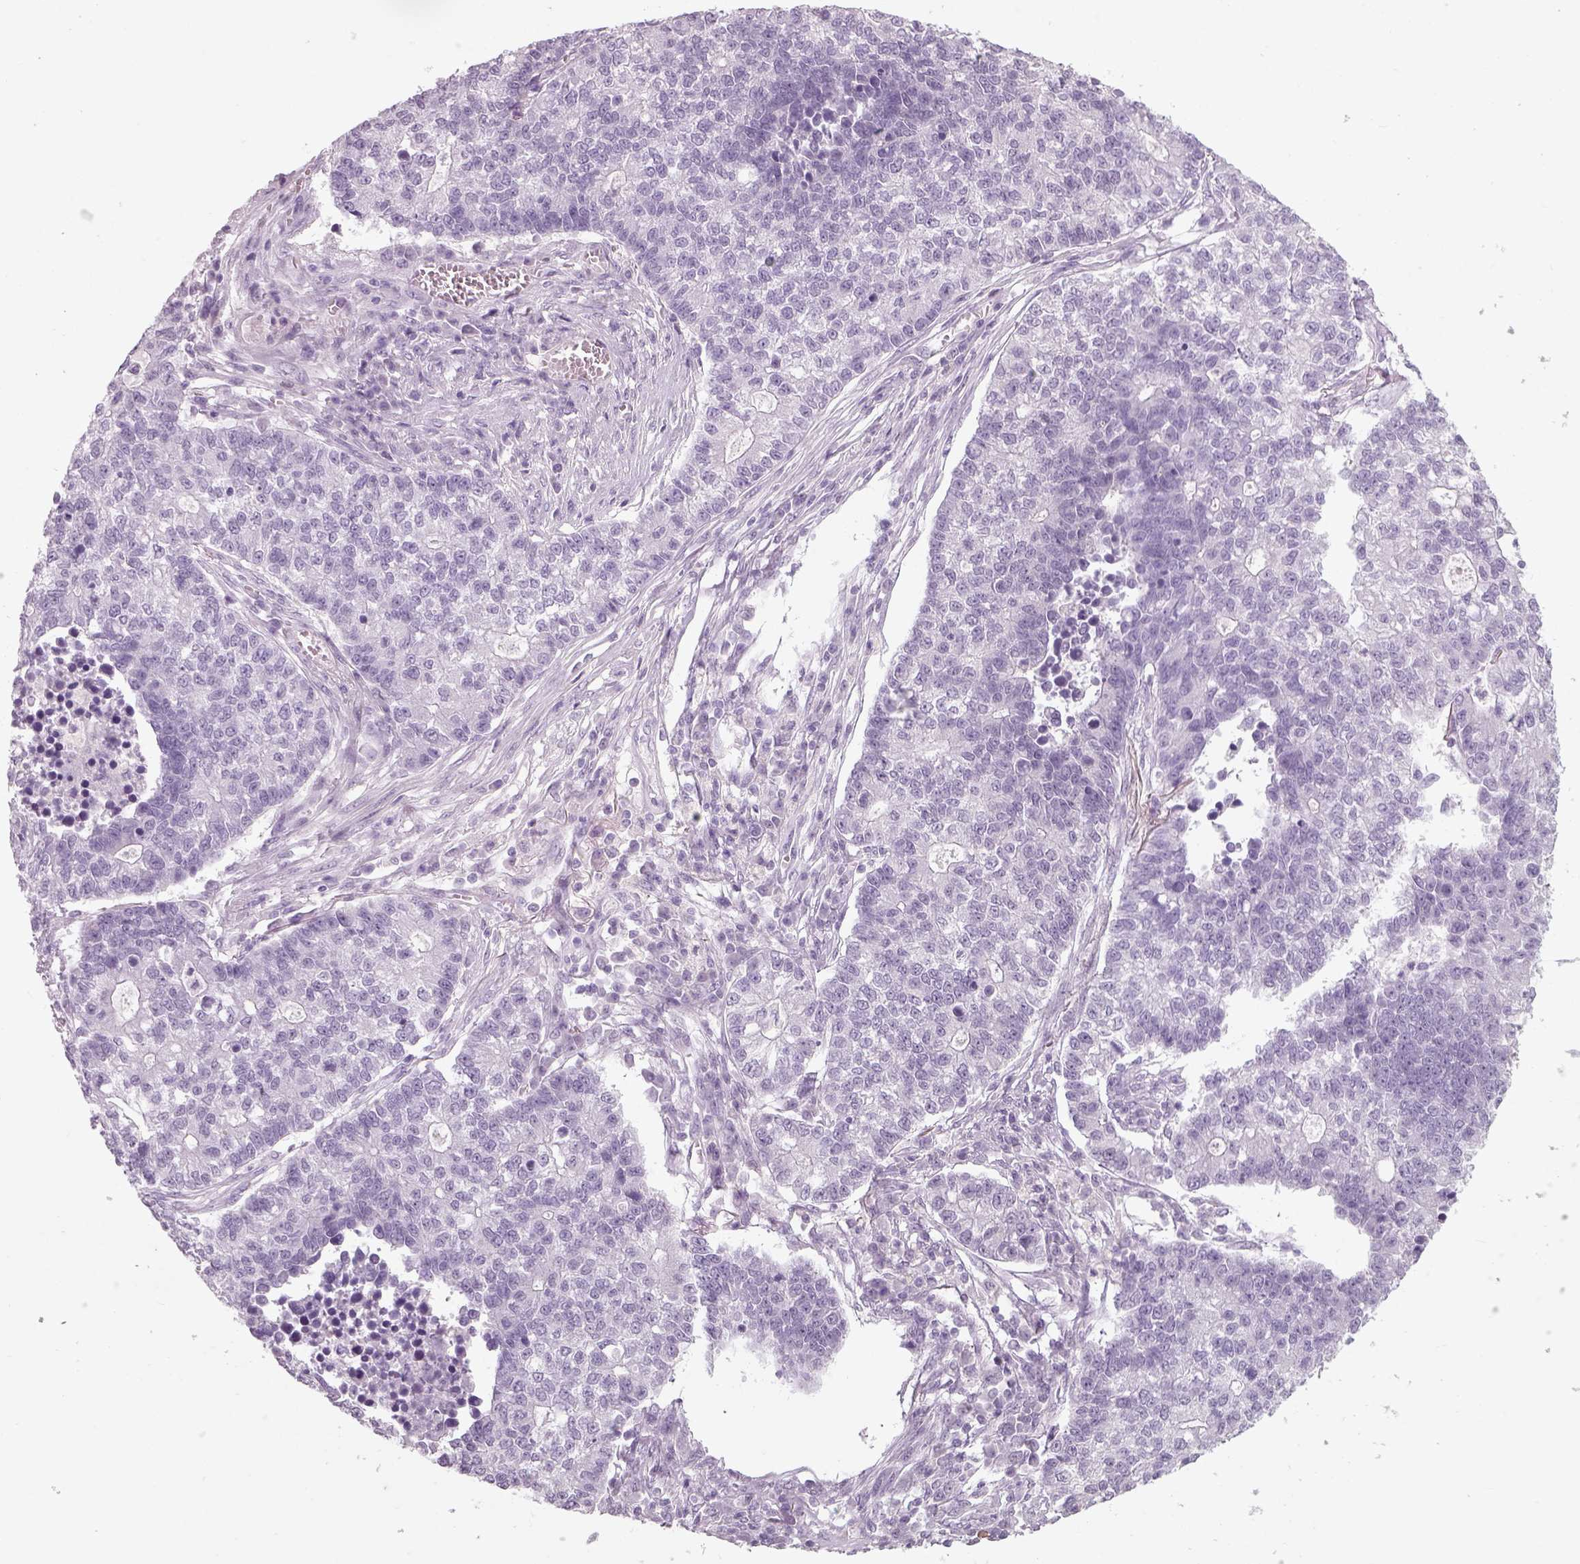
{"staining": {"intensity": "negative", "quantity": "none", "location": "none"}, "tissue": "lung cancer", "cell_type": "Tumor cells", "image_type": "cancer", "snomed": [{"axis": "morphology", "description": "Adenocarcinoma, NOS"}, {"axis": "topography", "description": "Lung"}], "caption": "DAB immunohistochemical staining of lung cancer (adenocarcinoma) exhibits no significant positivity in tumor cells. (DAB (3,3'-diaminobenzidine) immunohistochemistry visualized using brightfield microscopy, high magnification).", "gene": "SLC6A2", "patient": {"sex": "male", "age": 57}}